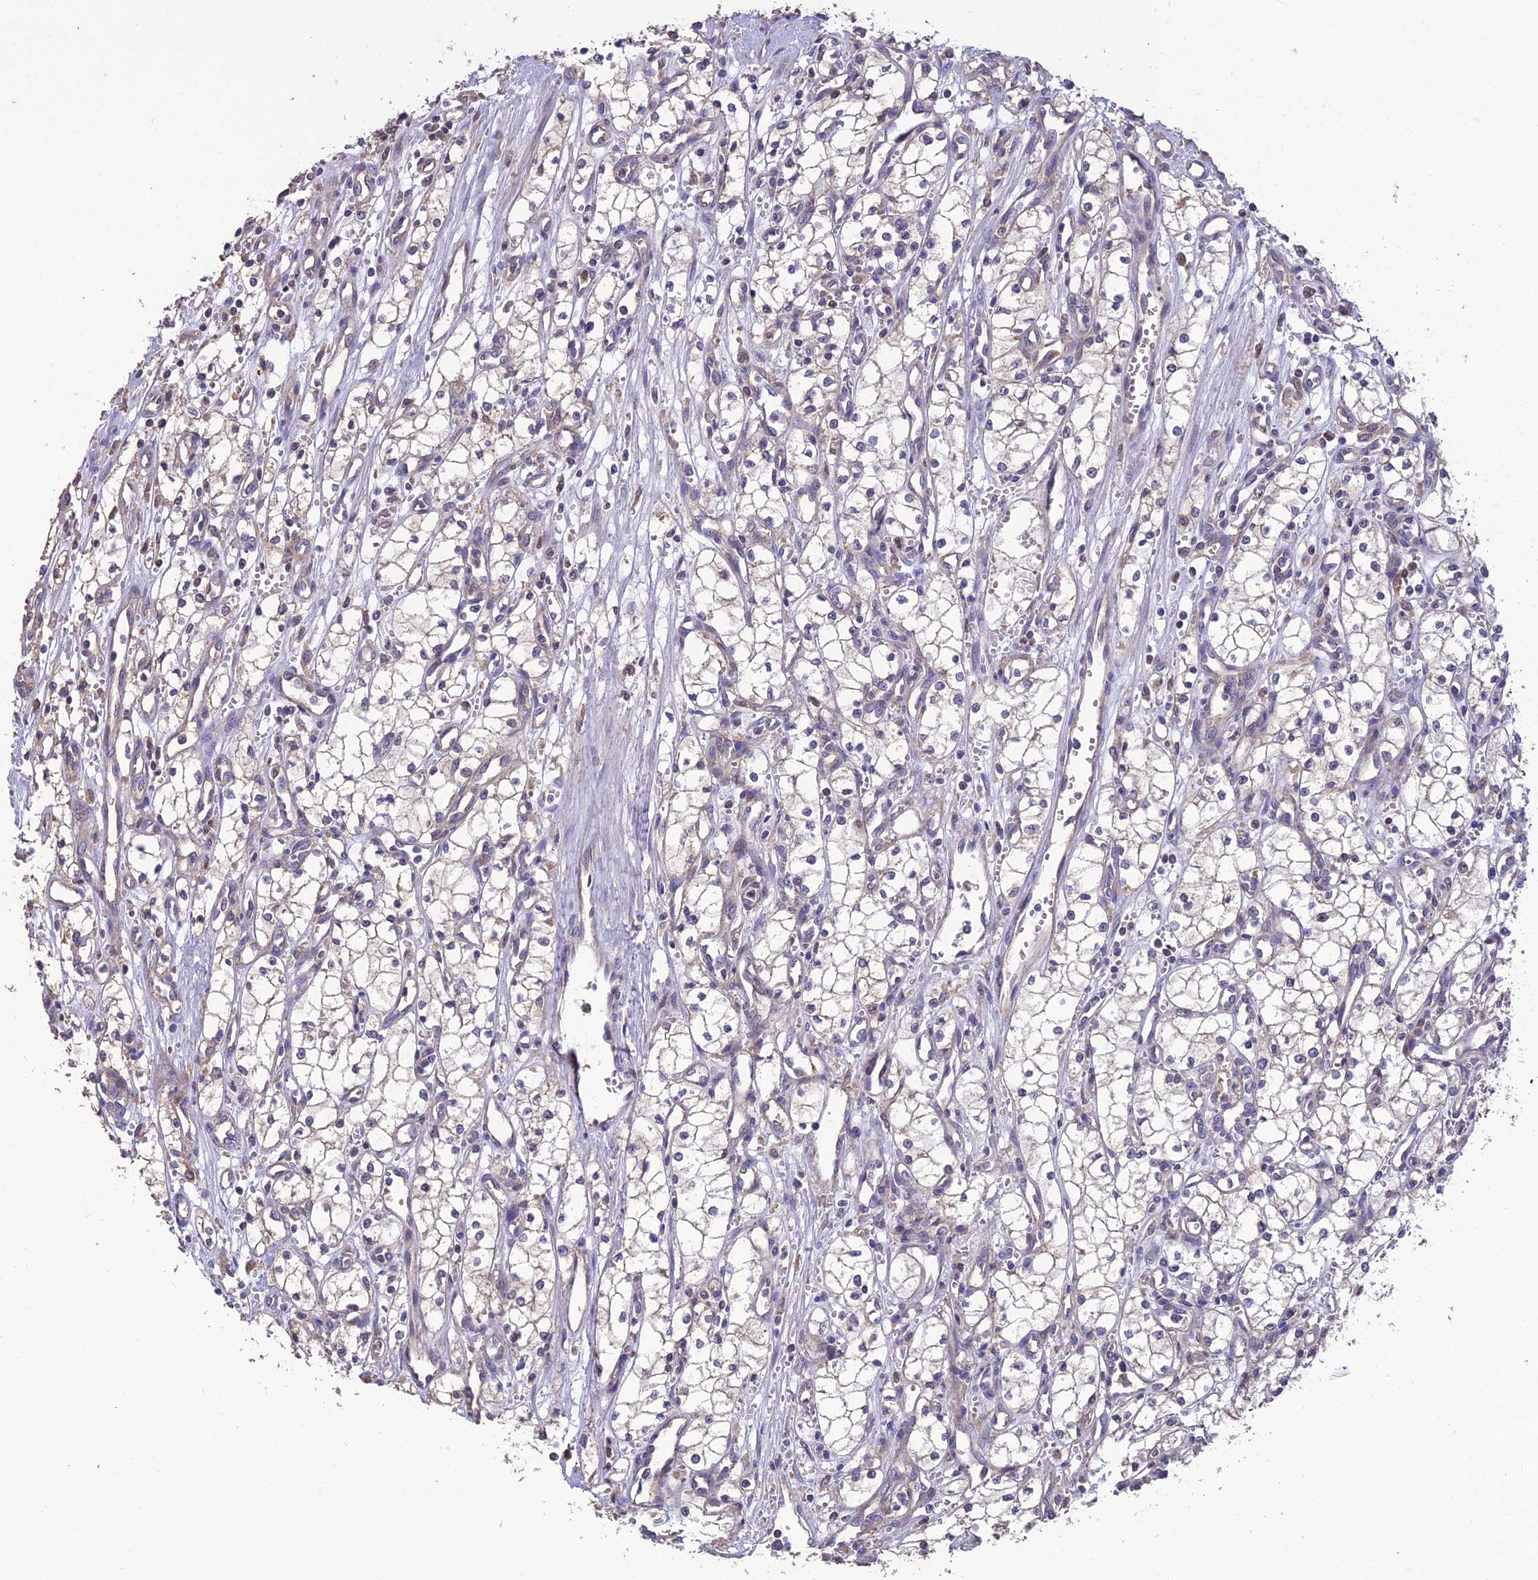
{"staining": {"intensity": "negative", "quantity": "none", "location": "none"}, "tissue": "renal cancer", "cell_type": "Tumor cells", "image_type": "cancer", "snomed": [{"axis": "morphology", "description": "Adenocarcinoma, NOS"}, {"axis": "topography", "description": "Kidney"}], "caption": "The immunohistochemistry (IHC) image has no significant expression in tumor cells of renal cancer (adenocarcinoma) tissue.", "gene": "MIOS", "patient": {"sex": "male", "age": 59}}